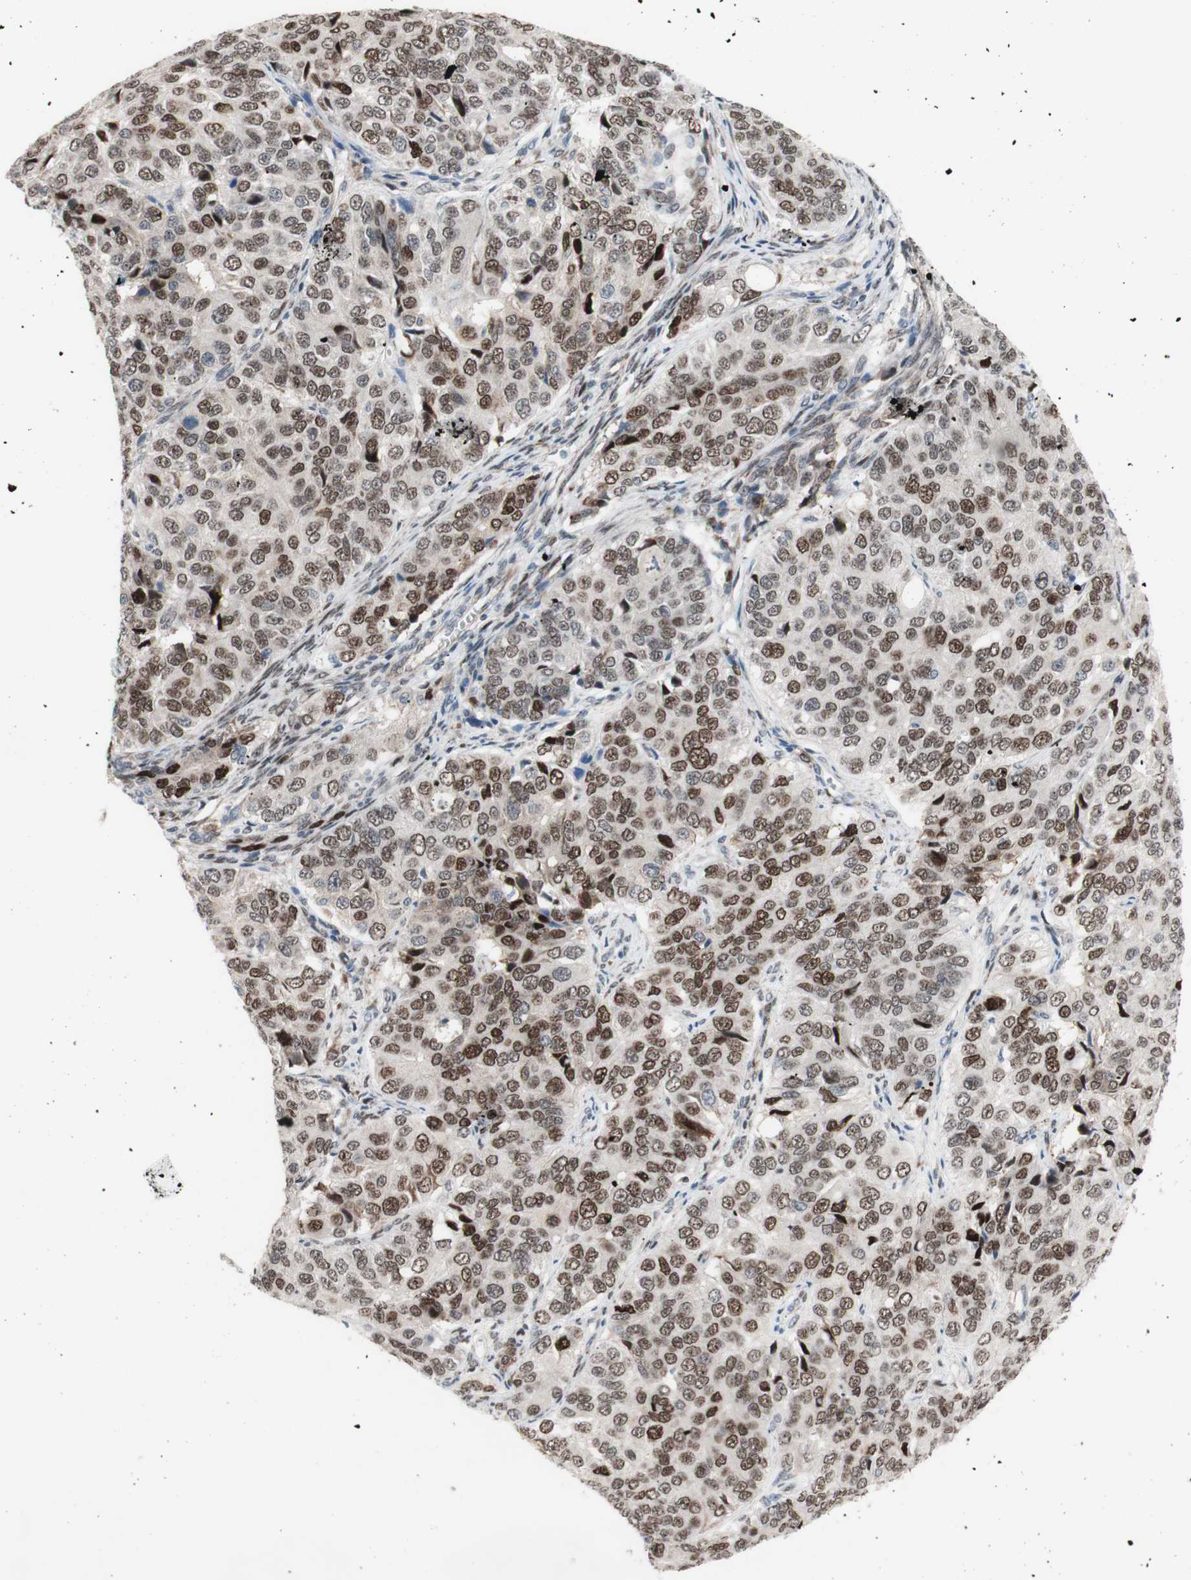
{"staining": {"intensity": "weak", "quantity": ">75%", "location": "nuclear"}, "tissue": "ovarian cancer", "cell_type": "Tumor cells", "image_type": "cancer", "snomed": [{"axis": "morphology", "description": "Carcinoma, endometroid"}, {"axis": "topography", "description": "Ovary"}], "caption": "Ovarian endometroid carcinoma stained with a brown dye exhibits weak nuclear positive expression in approximately >75% of tumor cells.", "gene": "PHTF2", "patient": {"sex": "female", "age": 51}}